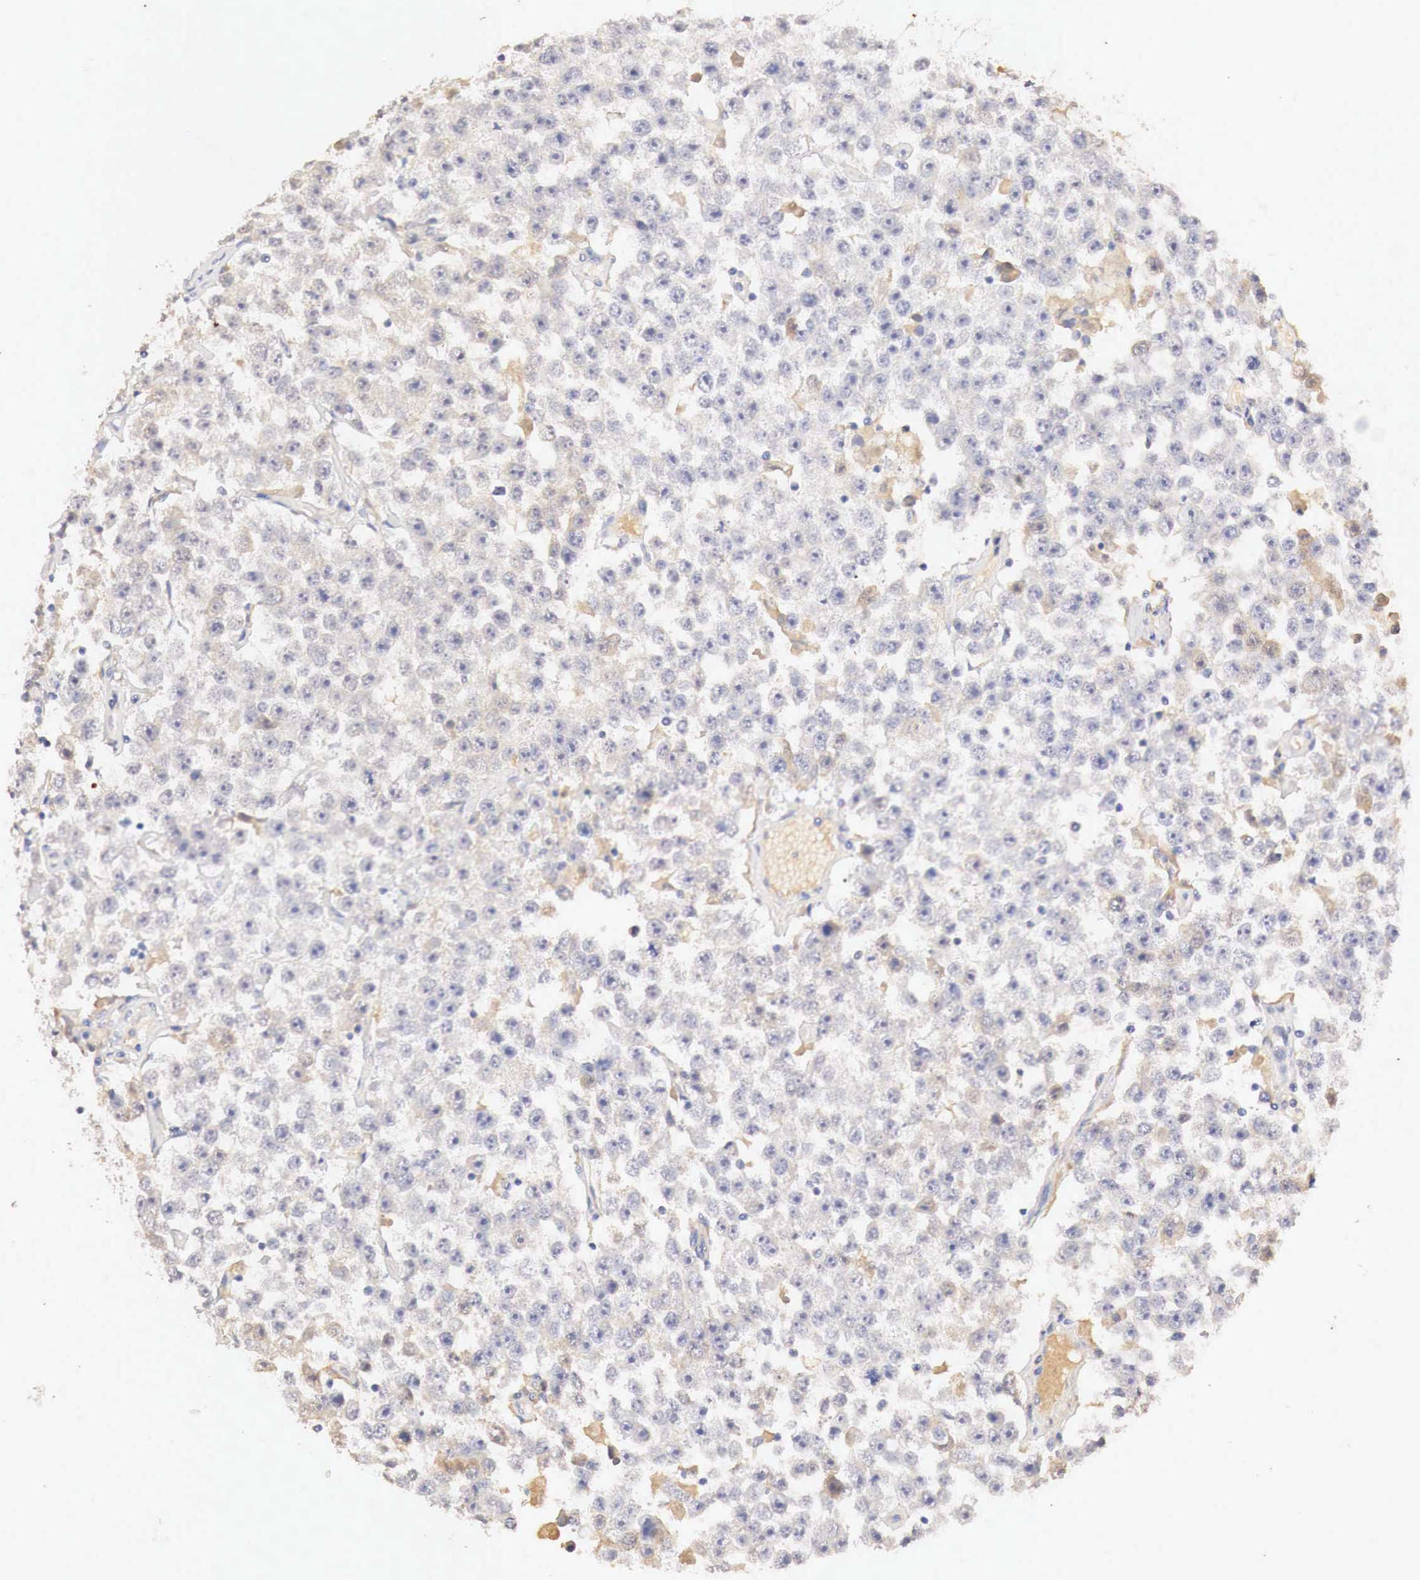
{"staining": {"intensity": "negative", "quantity": "none", "location": "none"}, "tissue": "testis cancer", "cell_type": "Tumor cells", "image_type": "cancer", "snomed": [{"axis": "morphology", "description": "Seminoma, NOS"}, {"axis": "topography", "description": "Testis"}], "caption": "Tumor cells are negative for brown protein staining in seminoma (testis).", "gene": "GATA1", "patient": {"sex": "male", "age": 52}}